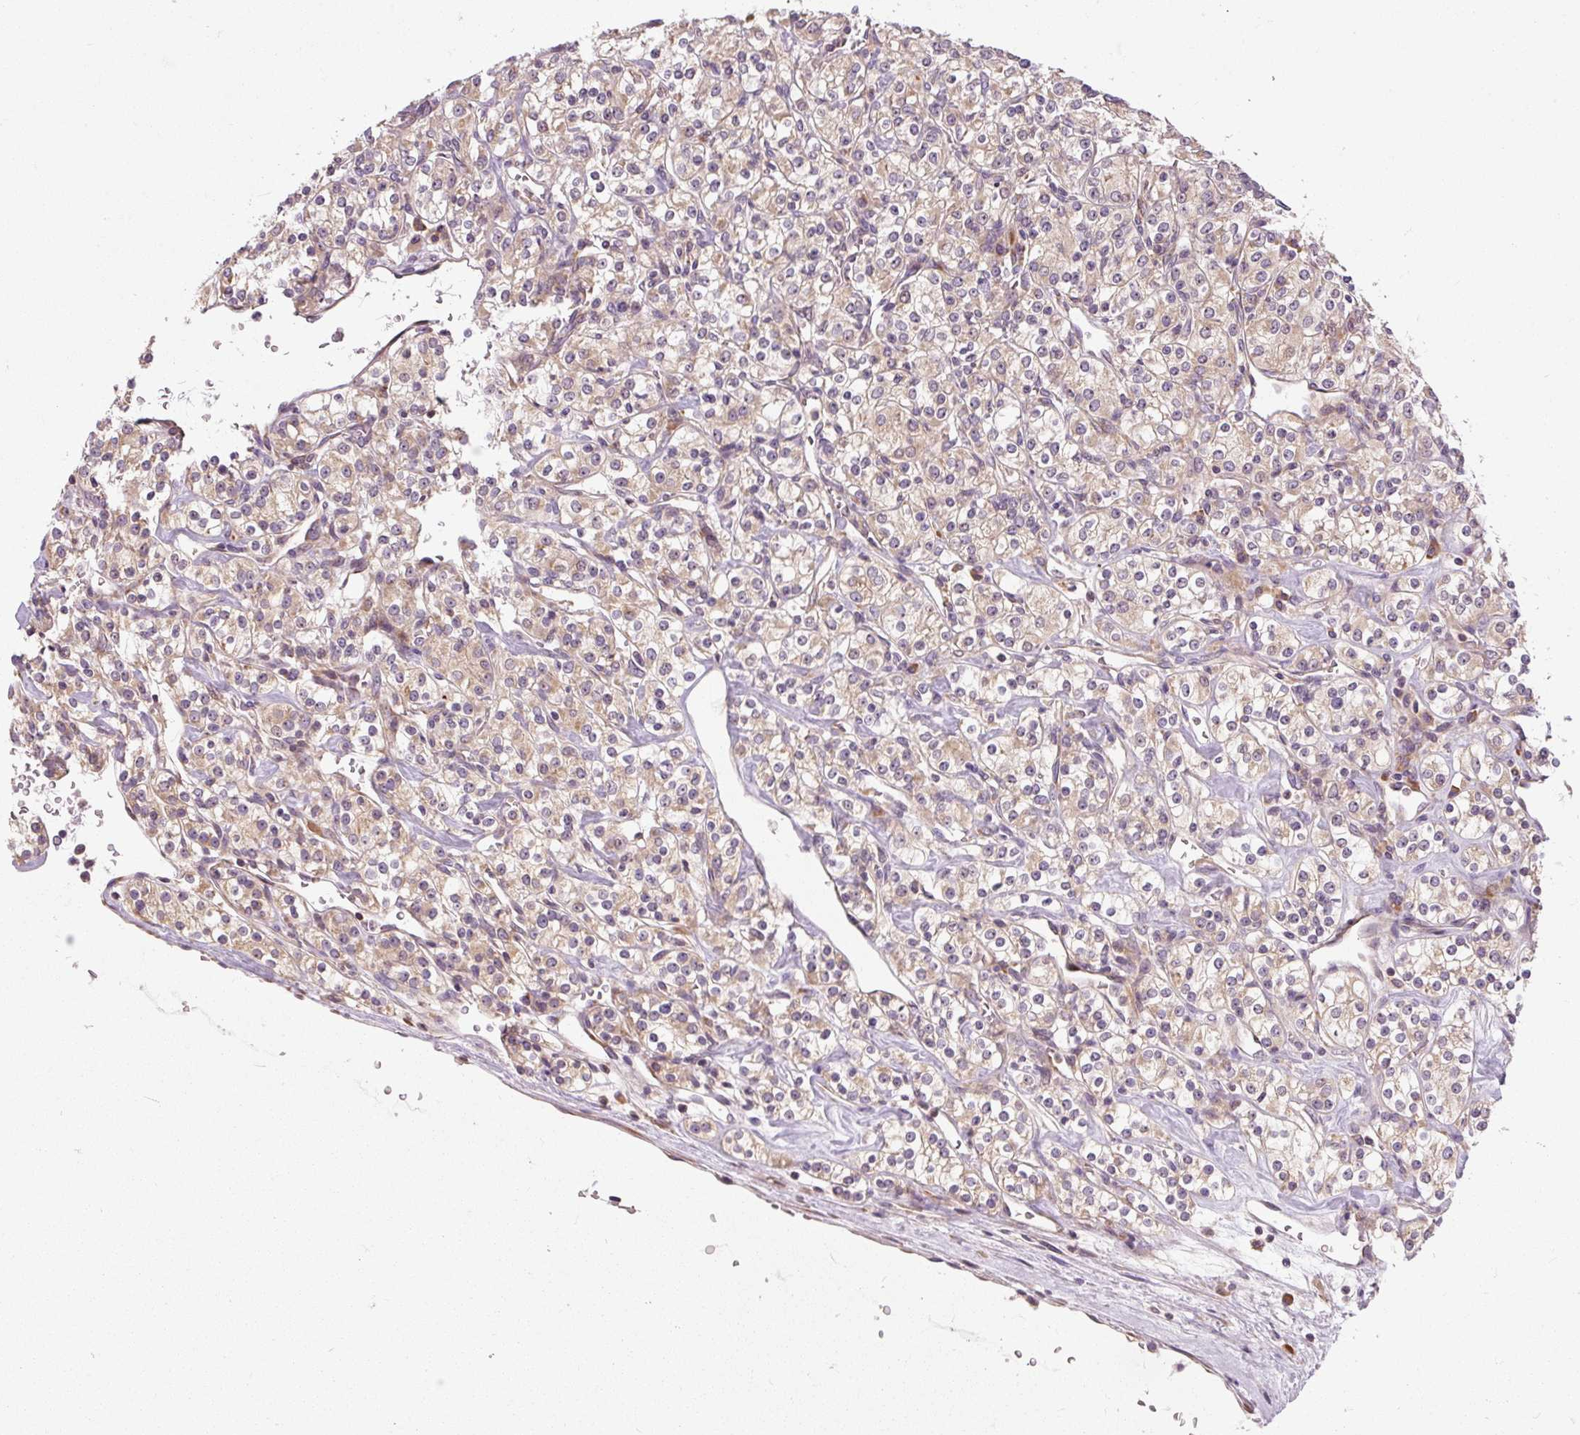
{"staining": {"intensity": "weak", "quantity": "25%-75%", "location": "cytoplasmic/membranous"}, "tissue": "renal cancer", "cell_type": "Tumor cells", "image_type": "cancer", "snomed": [{"axis": "morphology", "description": "Adenocarcinoma, NOS"}, {"axis": "topography", "description": "Kidney"}], "caption": "The photomicrograph demonstrates staining of renal cancer, revealing weak cytoplasmic/membranous protein staining (brown color) within tumor cells.", "gene": "PRSS48", "patient": {"sex": "male", "age": 77}}